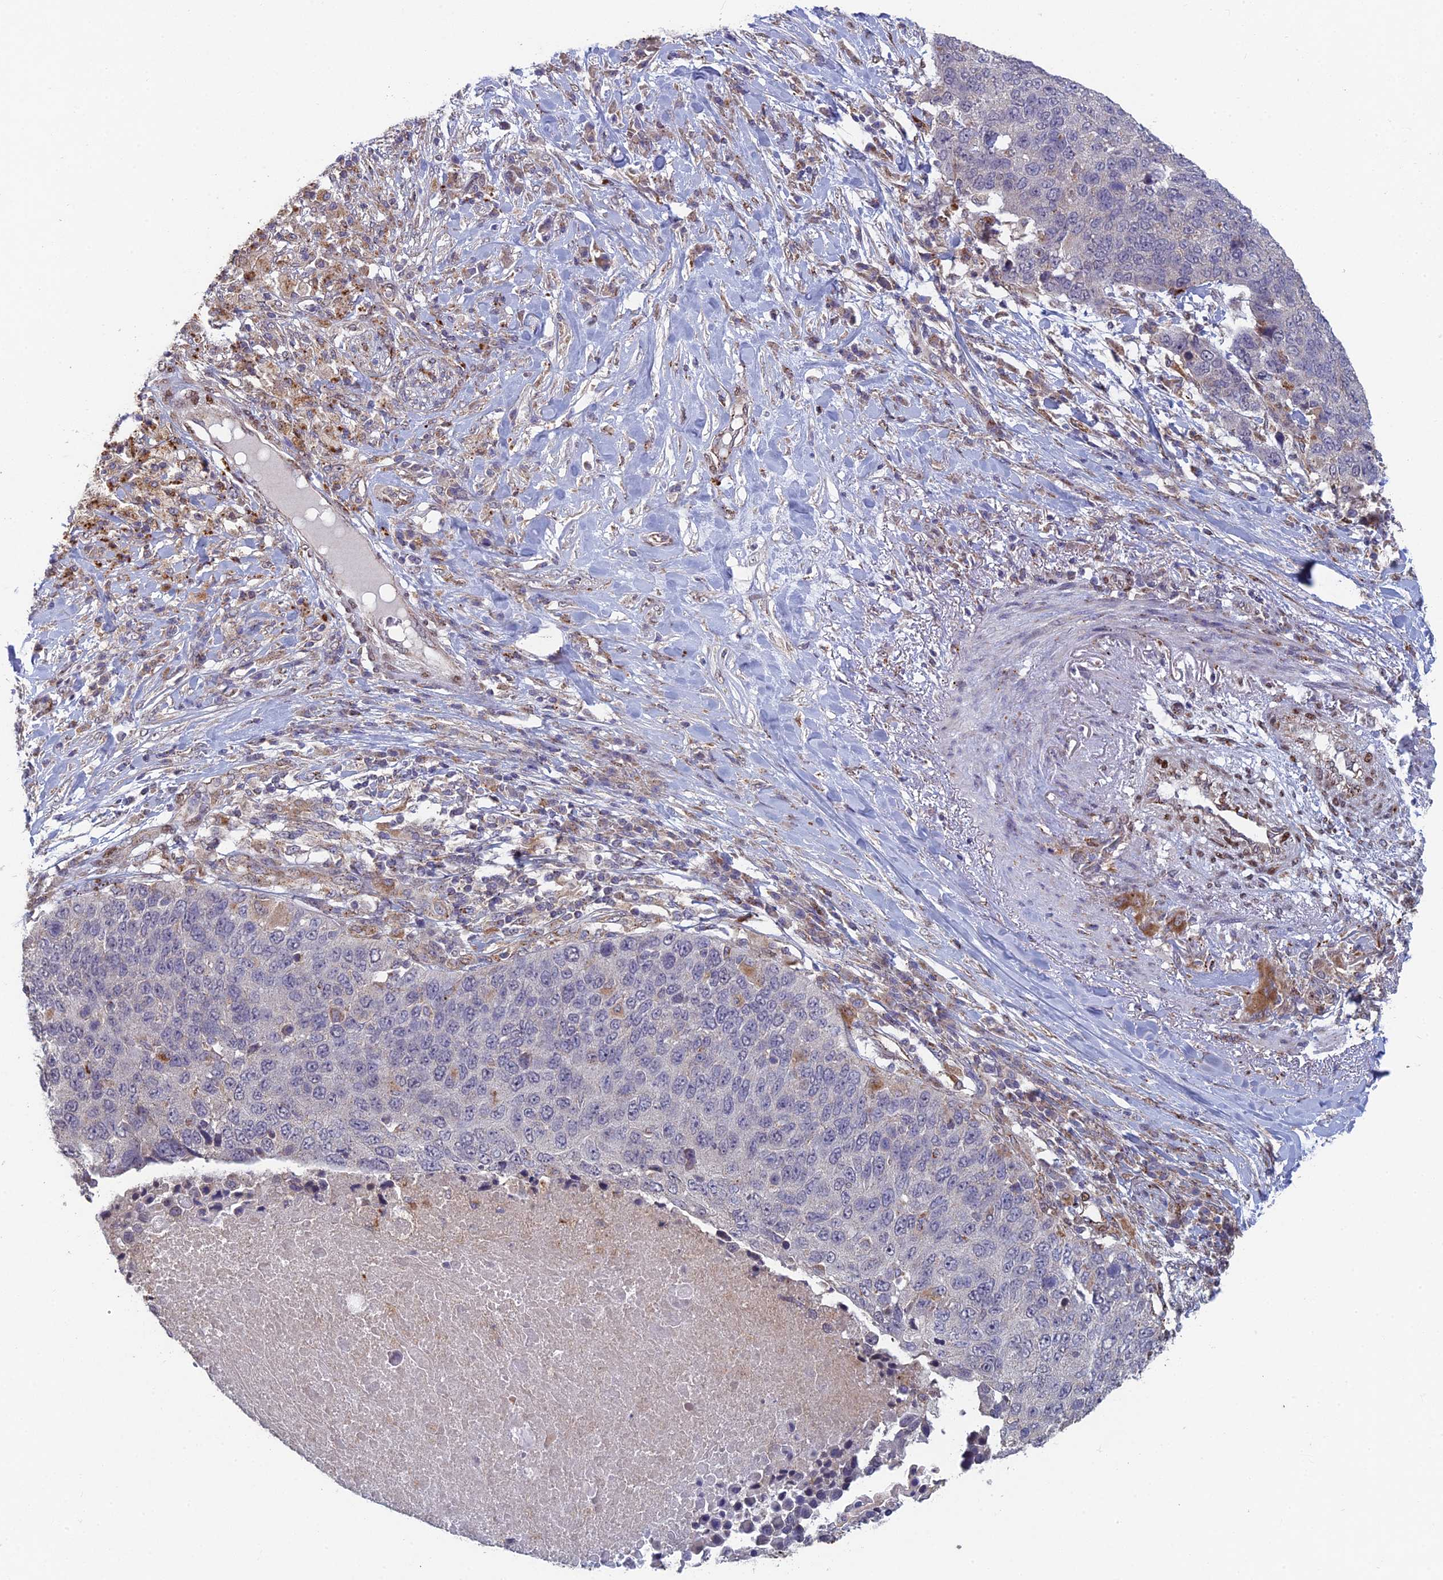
{"staining": {"intensity": "negative", "quantity": "none", "location": "none"}, "tissue": "lung cancer", "cell_type": "Tumor cells", "image_type": "cancer", "snomed": [{"axis": "morphology", "description": "Normal tissue, NOS"}, {"axis": "morphology", "description": "Squamous cell carcinoma, NOS"}, {"axis": "topography", "description": "Lymph node"}, {"axis": "topography", "description": "Lung"}], "caption": "Photomicrograph shows no significant protein staining in tumor cells of lung squamous cell carcinoma. The staining is performed using DAB (3,3'-diaminobenzidine) brown chromogen with nuclei counter-stained in using hematoxylin.", "gene": "FOXS1", "patient": {"sex": "male", "age": 66}}